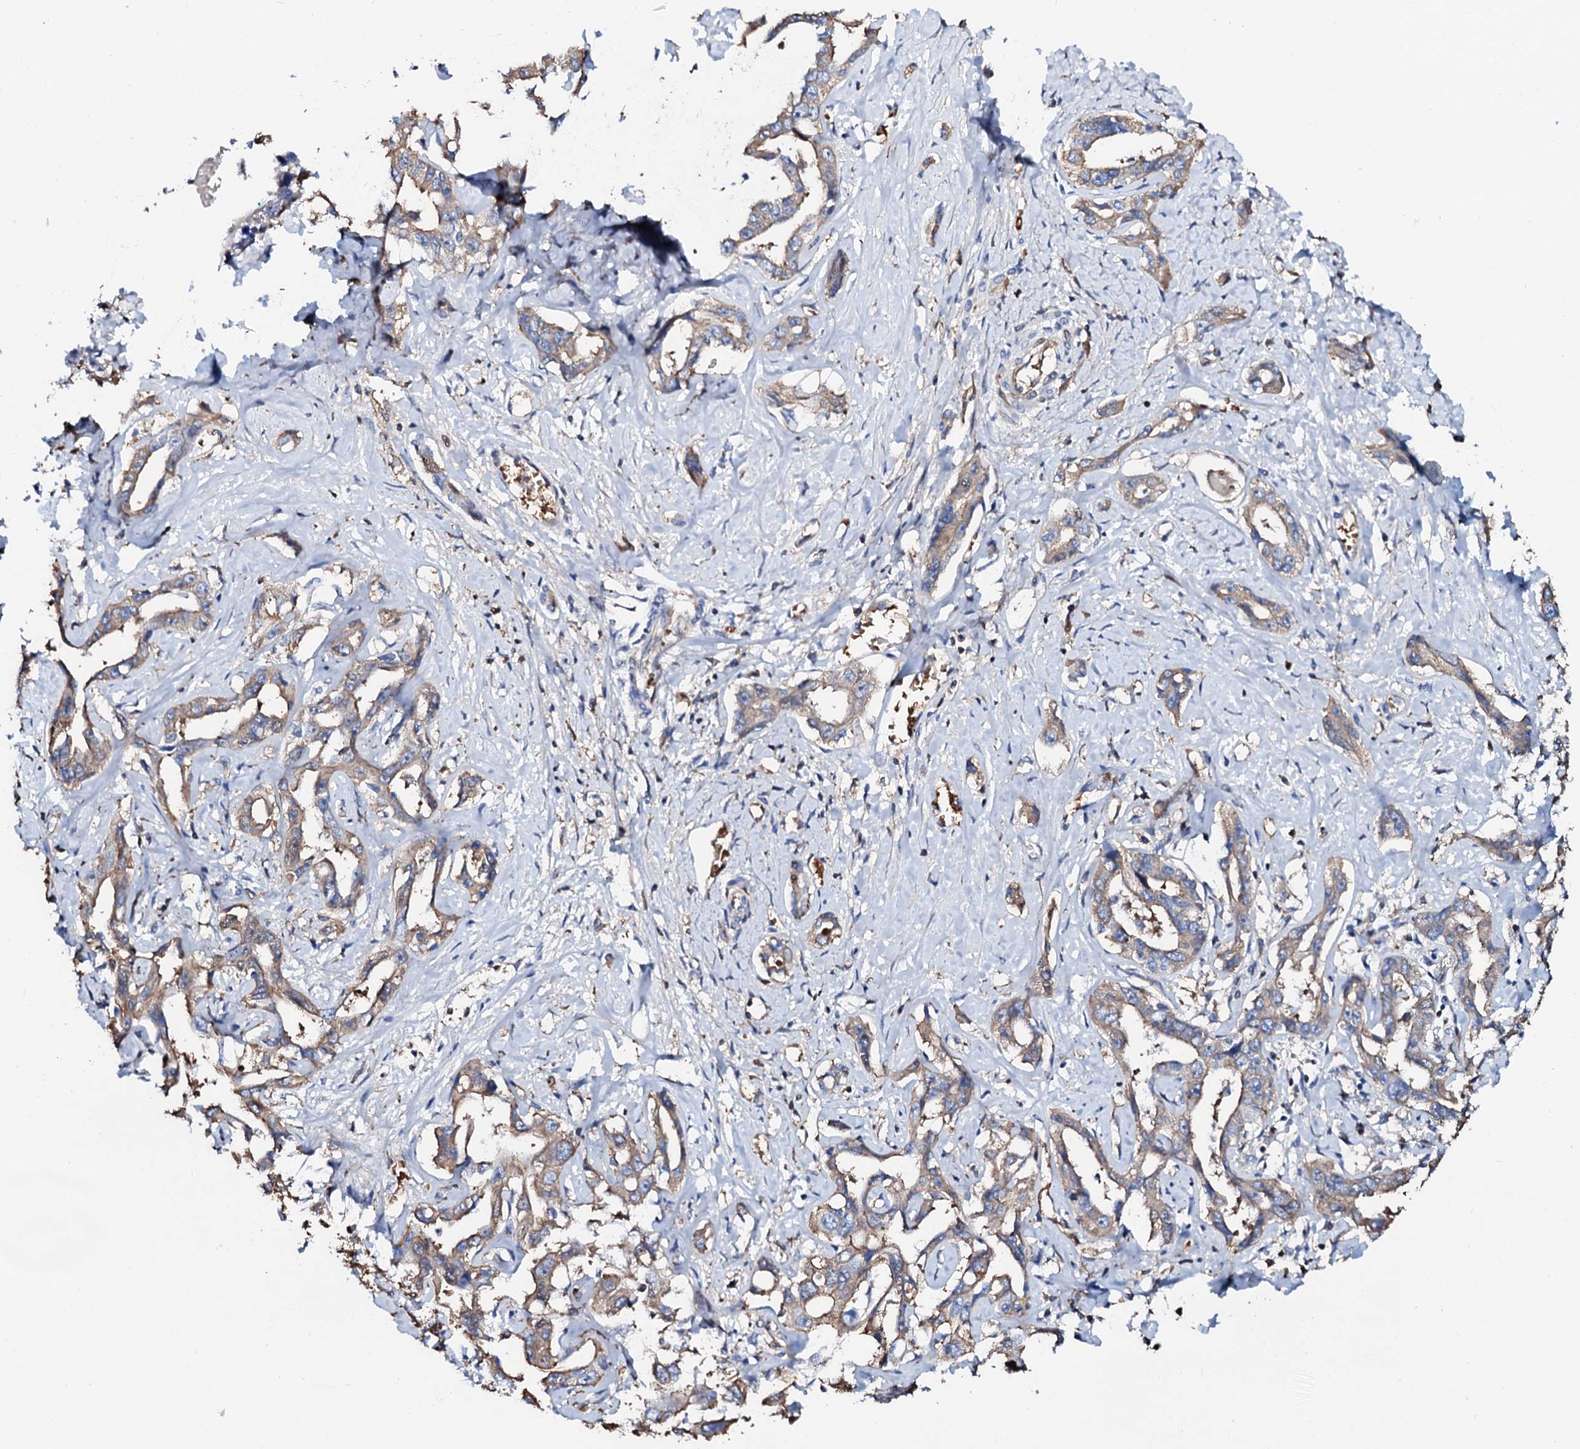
{"staining": {"intensity": "weak", "quantity": ">75%", "location": "cytoplasmic/membranous"}, "tissue": "liver cancer", "cell_type": "Tumor cells", "image_type": "cancer", "snomed": [{"axis": "morphology", "description": "Cholangiocarcinoma"}, {"axis": "topography", "description": "Liver"}], "caption": "Human cholangiocarcinoma (liver) stained with a protein marker shows weak staining in tumor cells.", "gene": "CSKMT", "patient": {"sex": "male", "age": 59}}